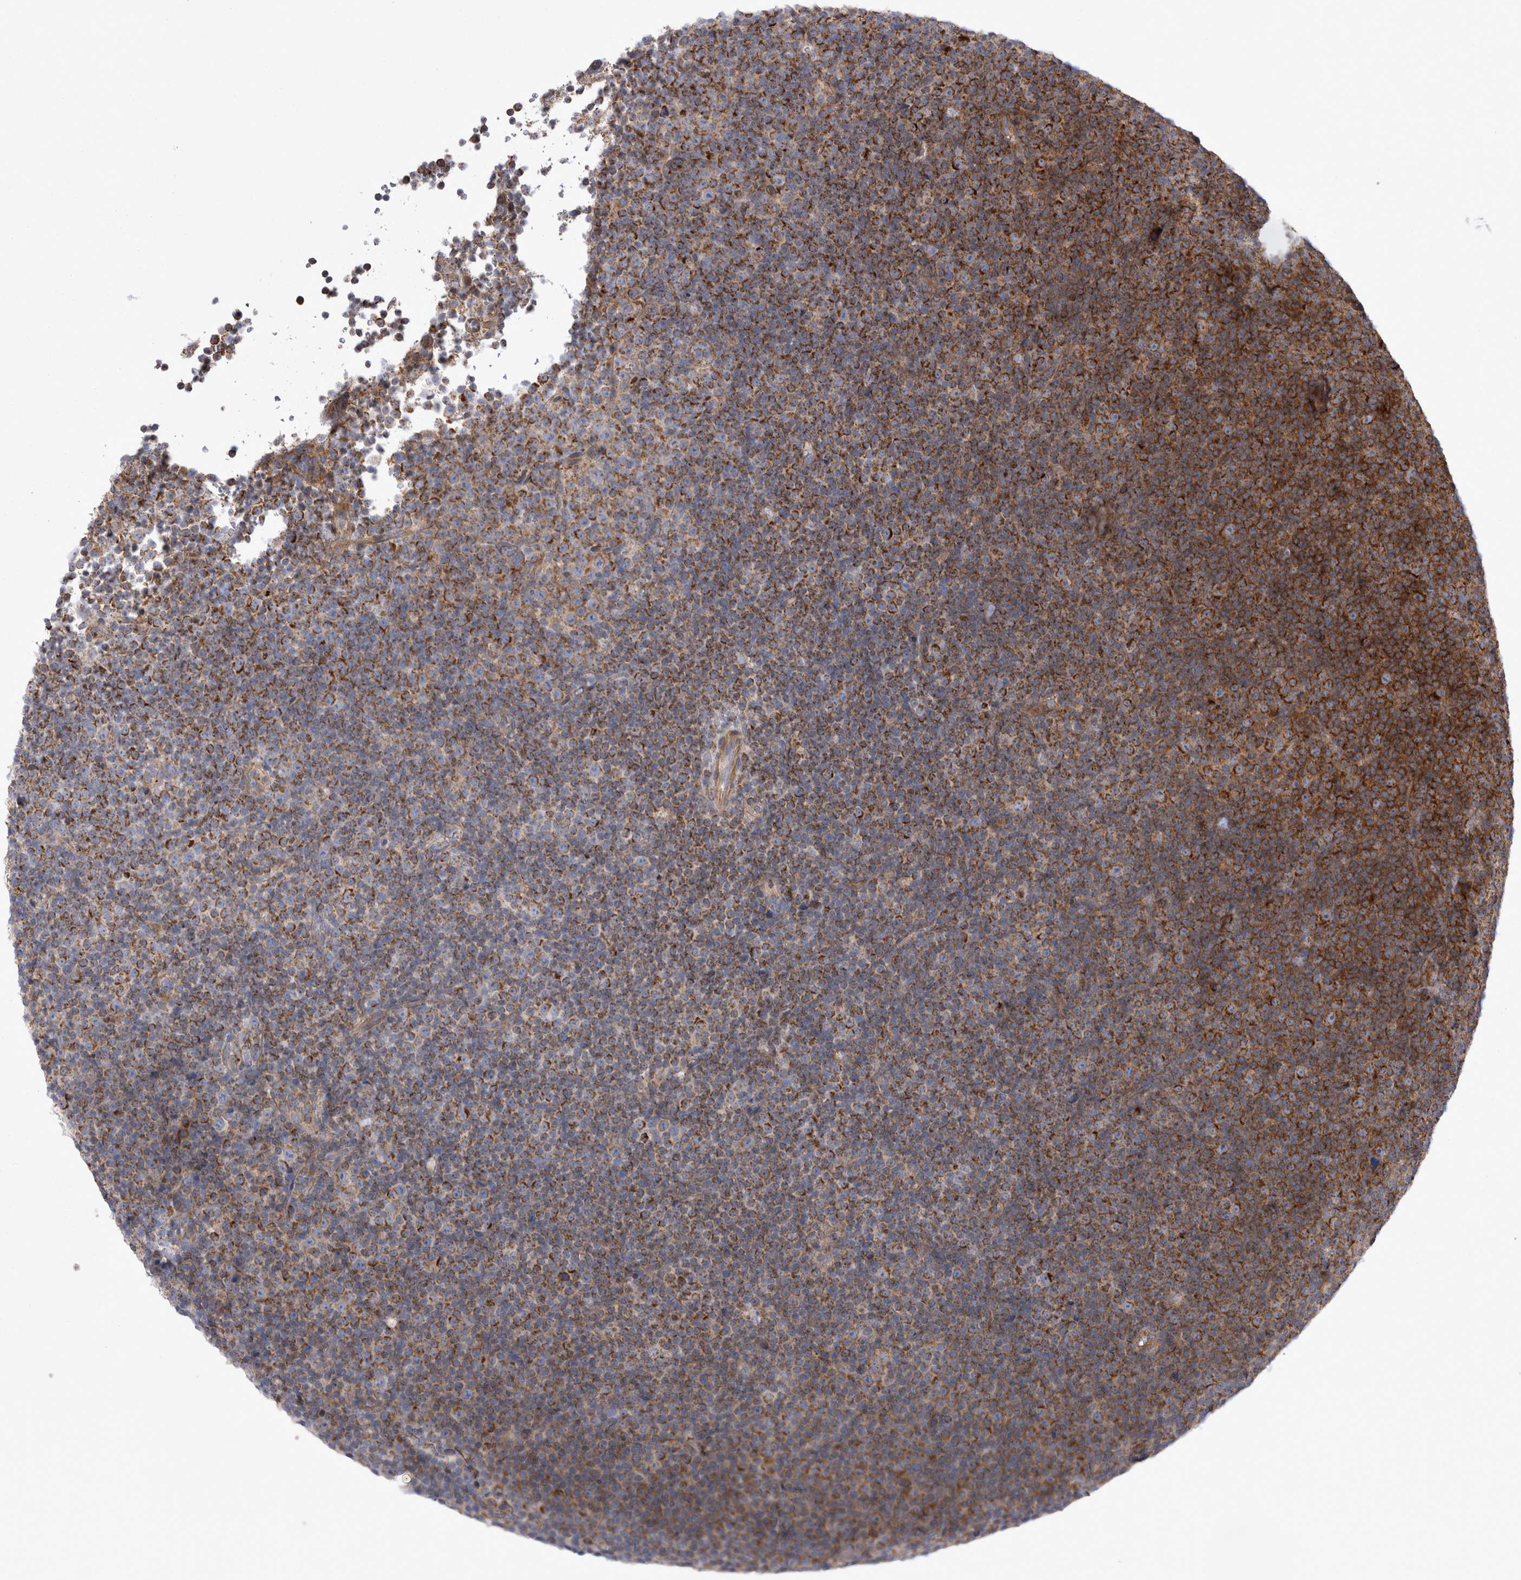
{"staining": {"intensity": "strong", "quantity": ">75%", "location": "cytoplasmic/membranous"}, "tissue": "lymphoma", "cell_type": "Tumor cells", "image_type": "cancer", "snomed": [{"axis": "morphology", "description": "Malignant lymphoma, non-Hodgkin's type, Low grade"}, {"axis": "topography", "description": "Lymph node"}], "caption": "The micrograph reveals a brown stain indicating the presence of a protein in the cytoplasmic/membranous of tumor cells in low-grade malignant lymphoma, non-Hodgkin's type.", "gene": "TSPOAP1", "patient": {"sex": "female", "age": 67}}